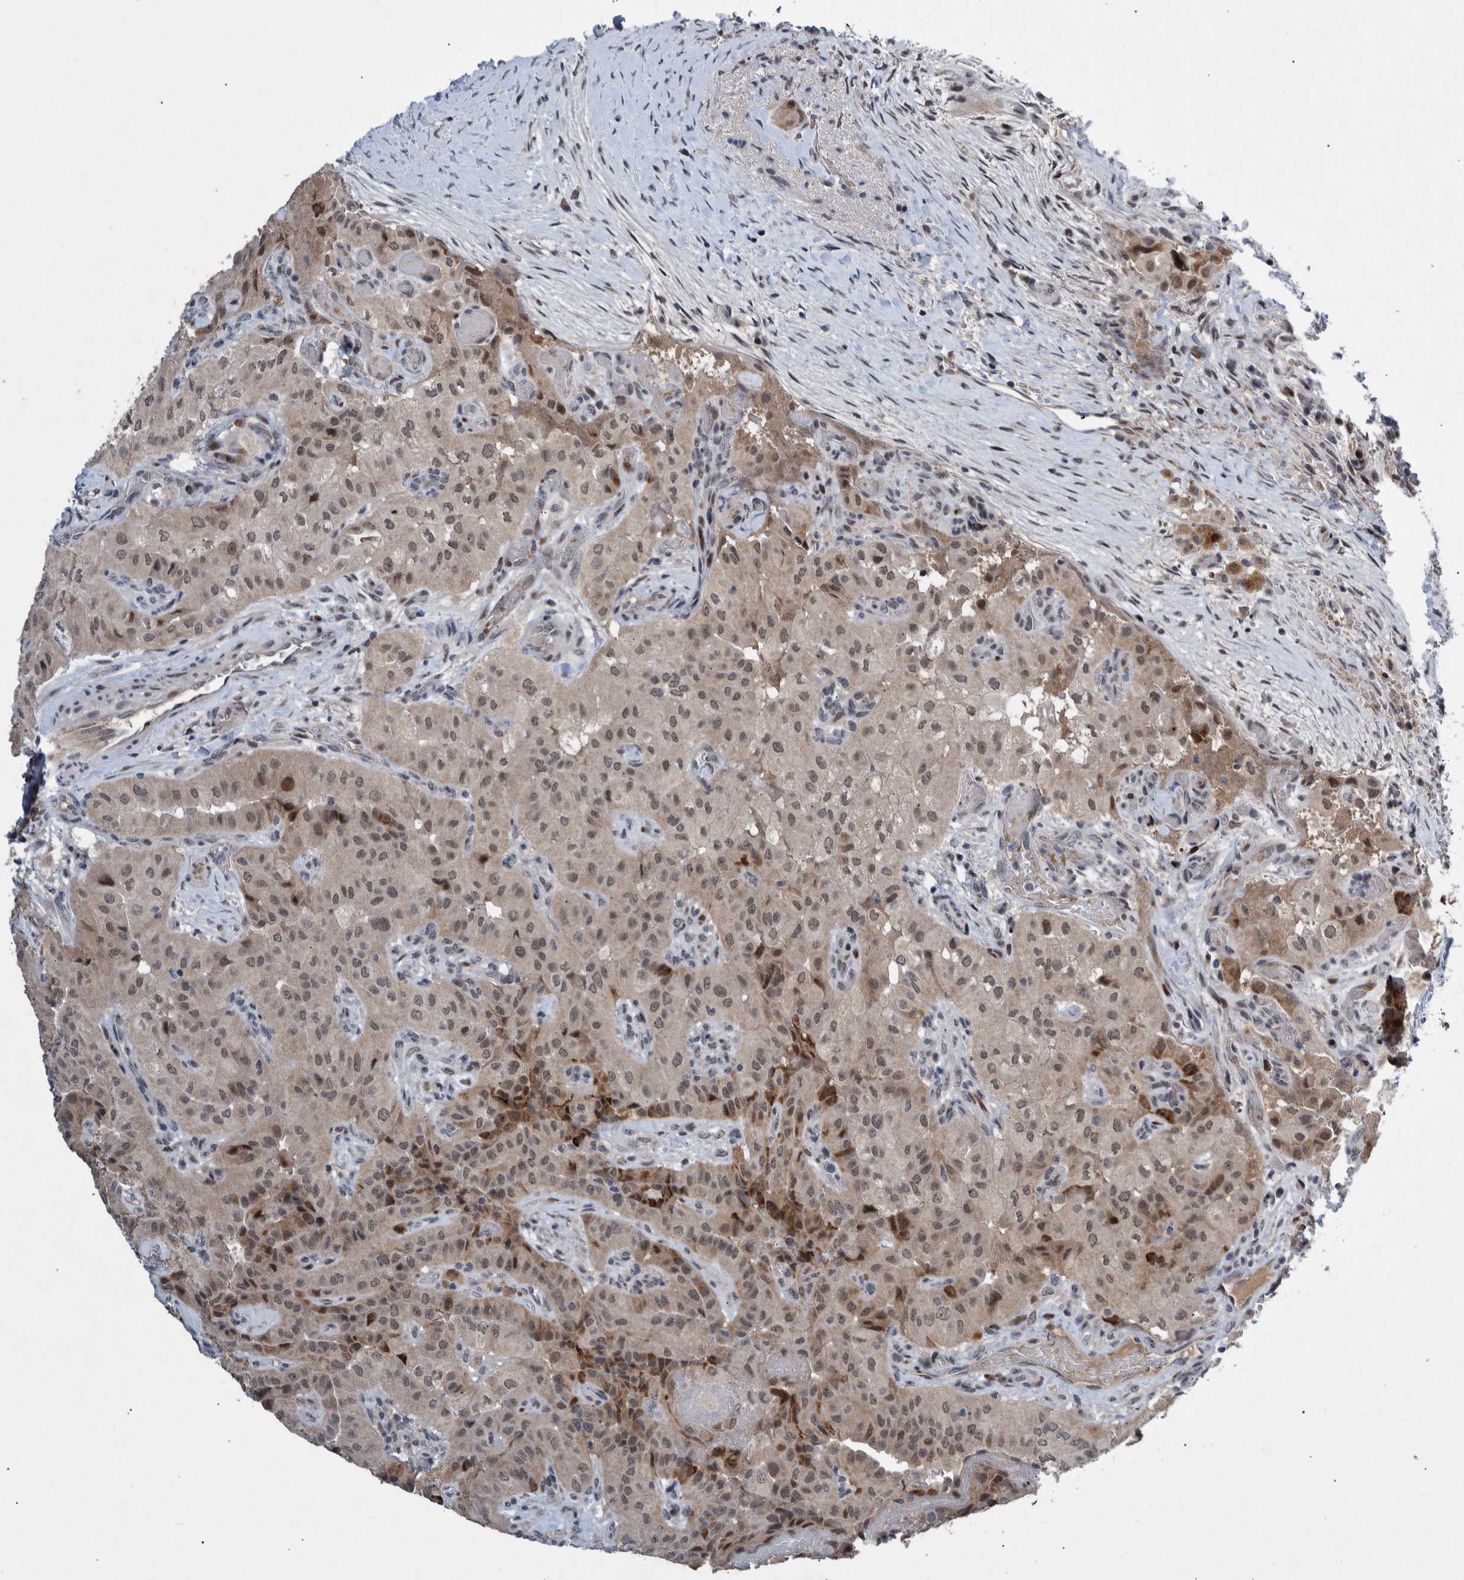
{"staining": {"intensity": "weak", "quantity": ">75%", "location": "nuclear"}, "tissue": "thyroid cancer", "cell_type": "Tumor cells", "image_type": "cancer", "snomed": [{"axis": "morphology", "description": "Papillary adenocarcinoma, NOS"}, {"axis": "topography", "description": "Thyroid gland"}], "caption": "Approximately >75% of tumor cells in thyroid cancer (papillary adenocarcinoma) show weak nuclear protein expression as visualized by brown immunohistochemical staining.", "gene": "ESRP1", "patient": {"sex": "female", "age": 59}}